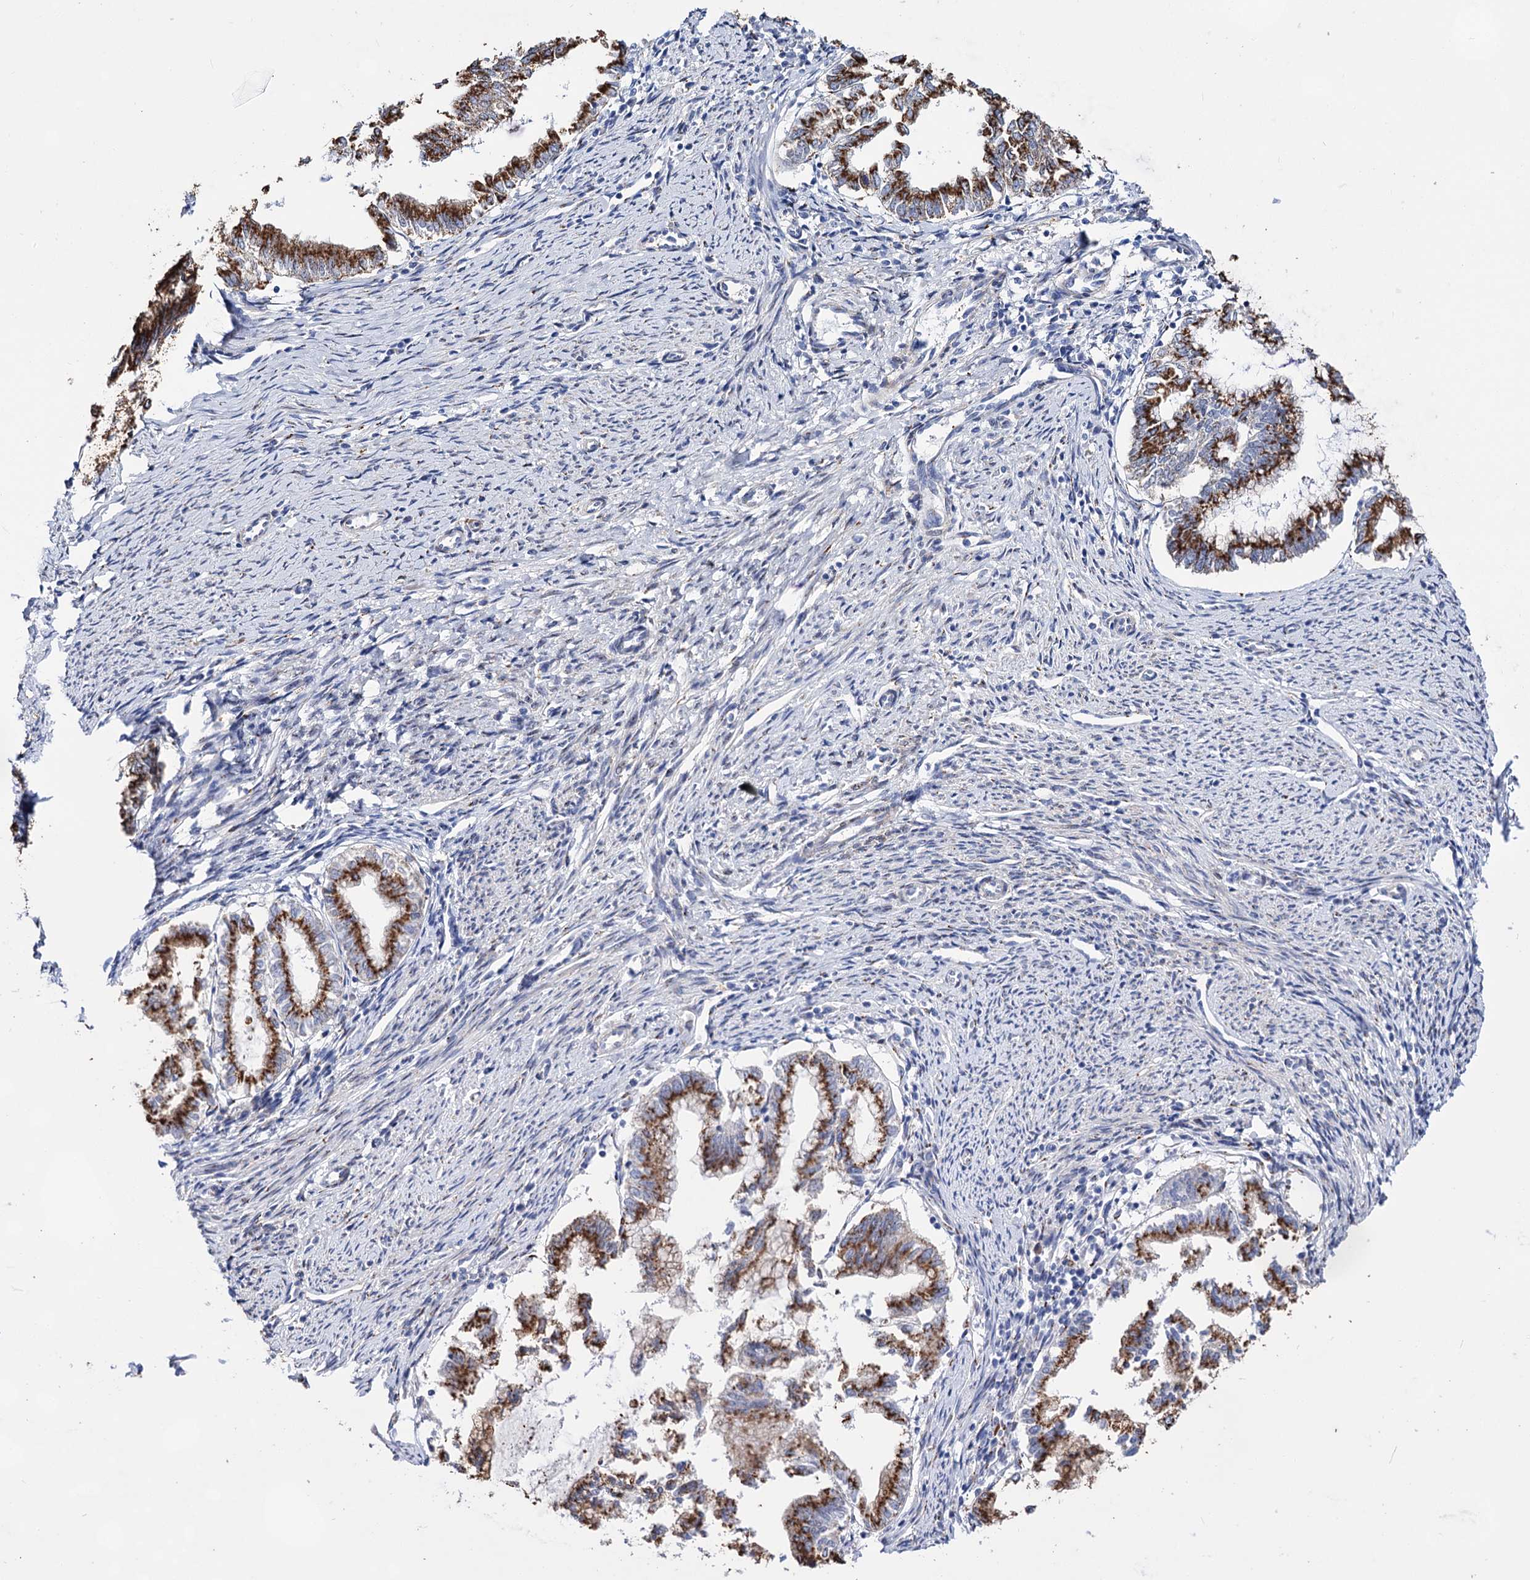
{"staining": {"intensity": "strong", "quantity": ">75%", "location": "cytoplasmic/membranous"}, "tissue": "endometrial cancer", "cell_type": "Tumor cells", "image_type": "cancer", "snomed": [{"axis": "morphology", "description": "Adenocarcinoma, NOS"}, {"axis": "topography", "description": "Endometrium"}], "caption": "Endometrial cancer tissue reveals strong cytoplasmic/membranous expression in approximately >75% of tumor cells The protein of interest is shown in brown color, while the nuclei are stained blue.", "gene": "C11orf96", "patient": {"sex": "female", "age": 79}}